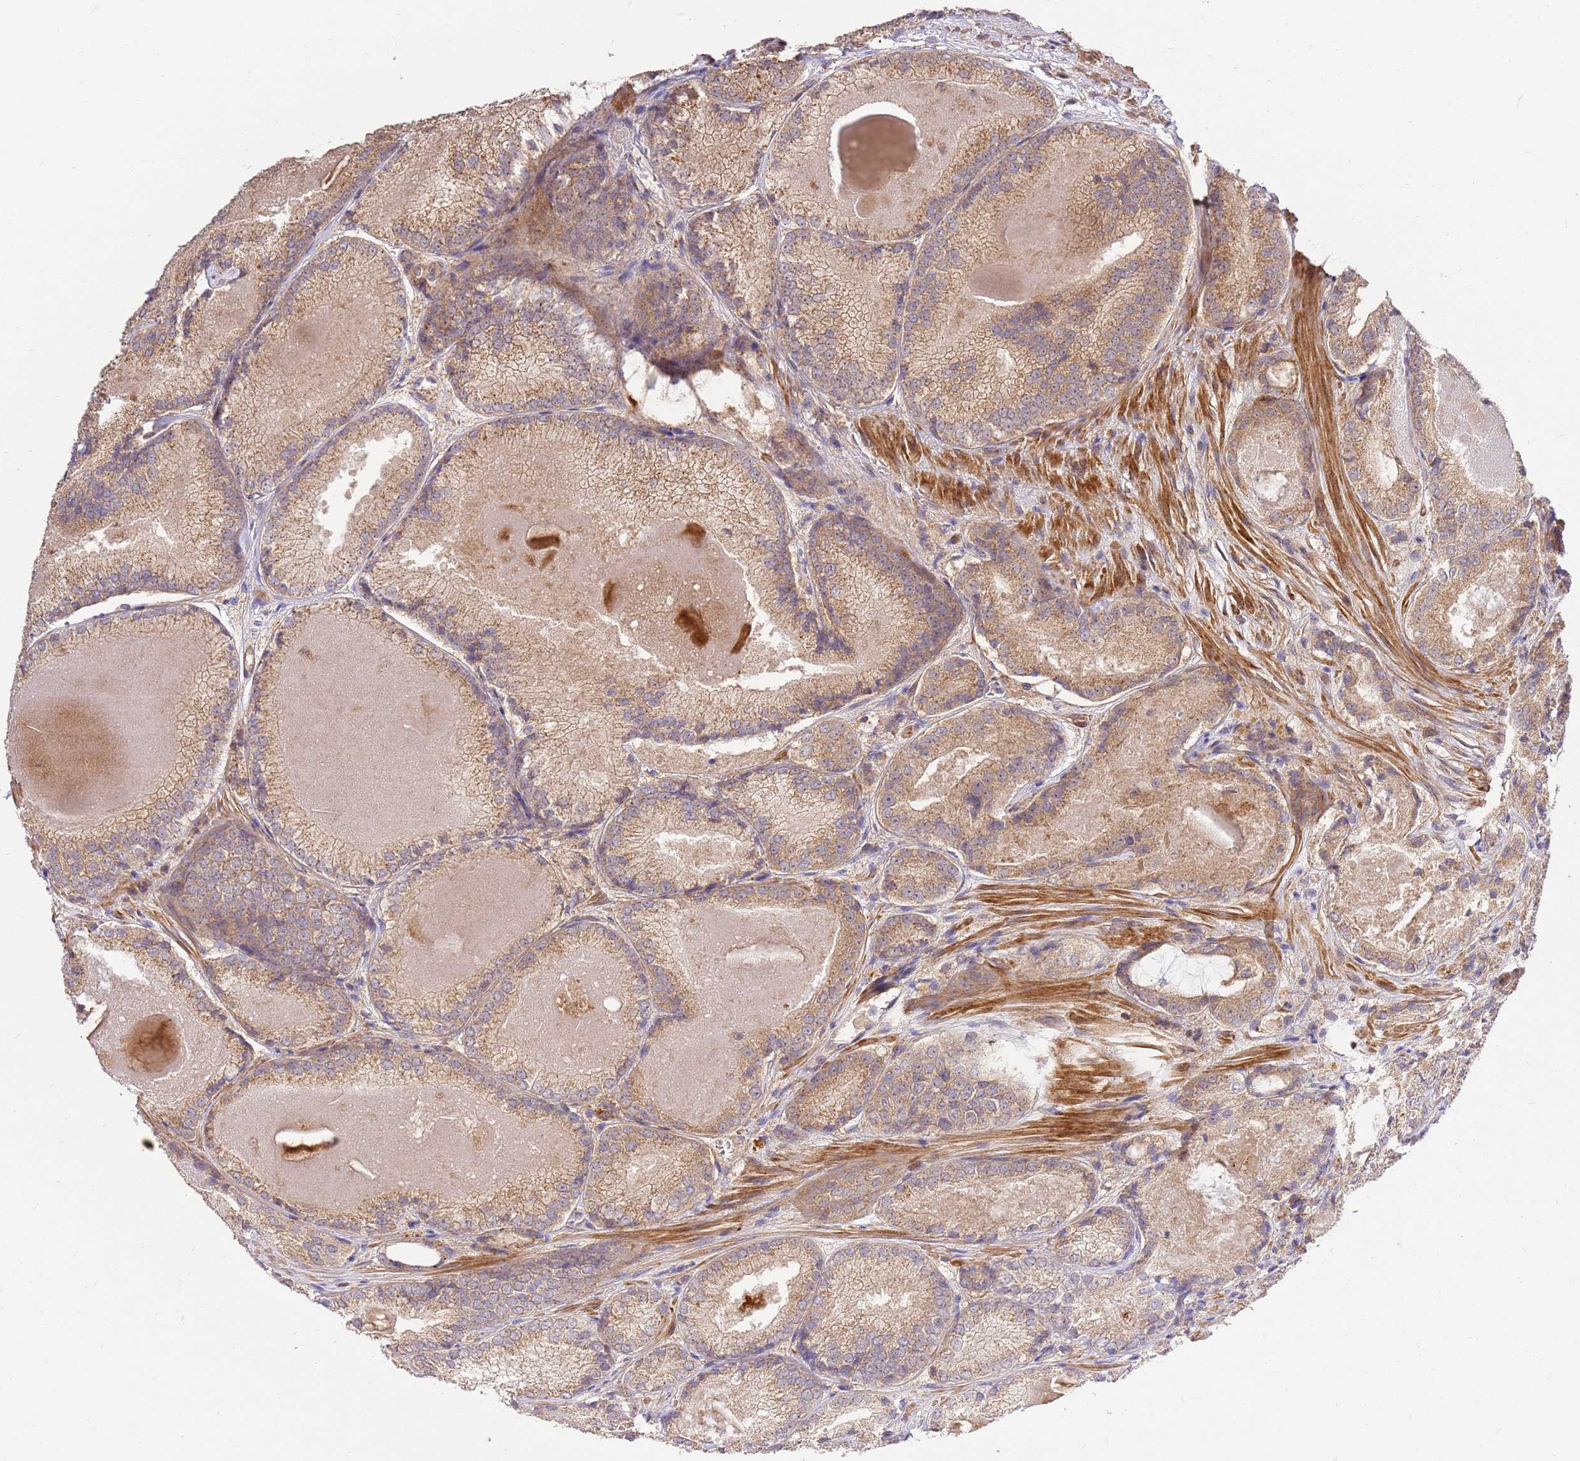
{"staining": {"intensity": "moderate", "quantity": ">75%", "location": "cytoplasmic/membranous"}, "tissue": "prostate cancer", "cell_type": "Tumor cells", "image_type": "cancer", "snomed": [{"axis": "morphology", "description": "Adenocarcinoma, Low grade"}, {"axis": "topography", "description": "Prostate"}], "caption": "Protein staining by IHC exhibits moderate cytoplasmic/membranous staining in about >75% of tumor cells in adenocarcinoma (low-grade) (prostate).", "gene": "GAREM1", "patient": {"sex": "male", "age": 68}}